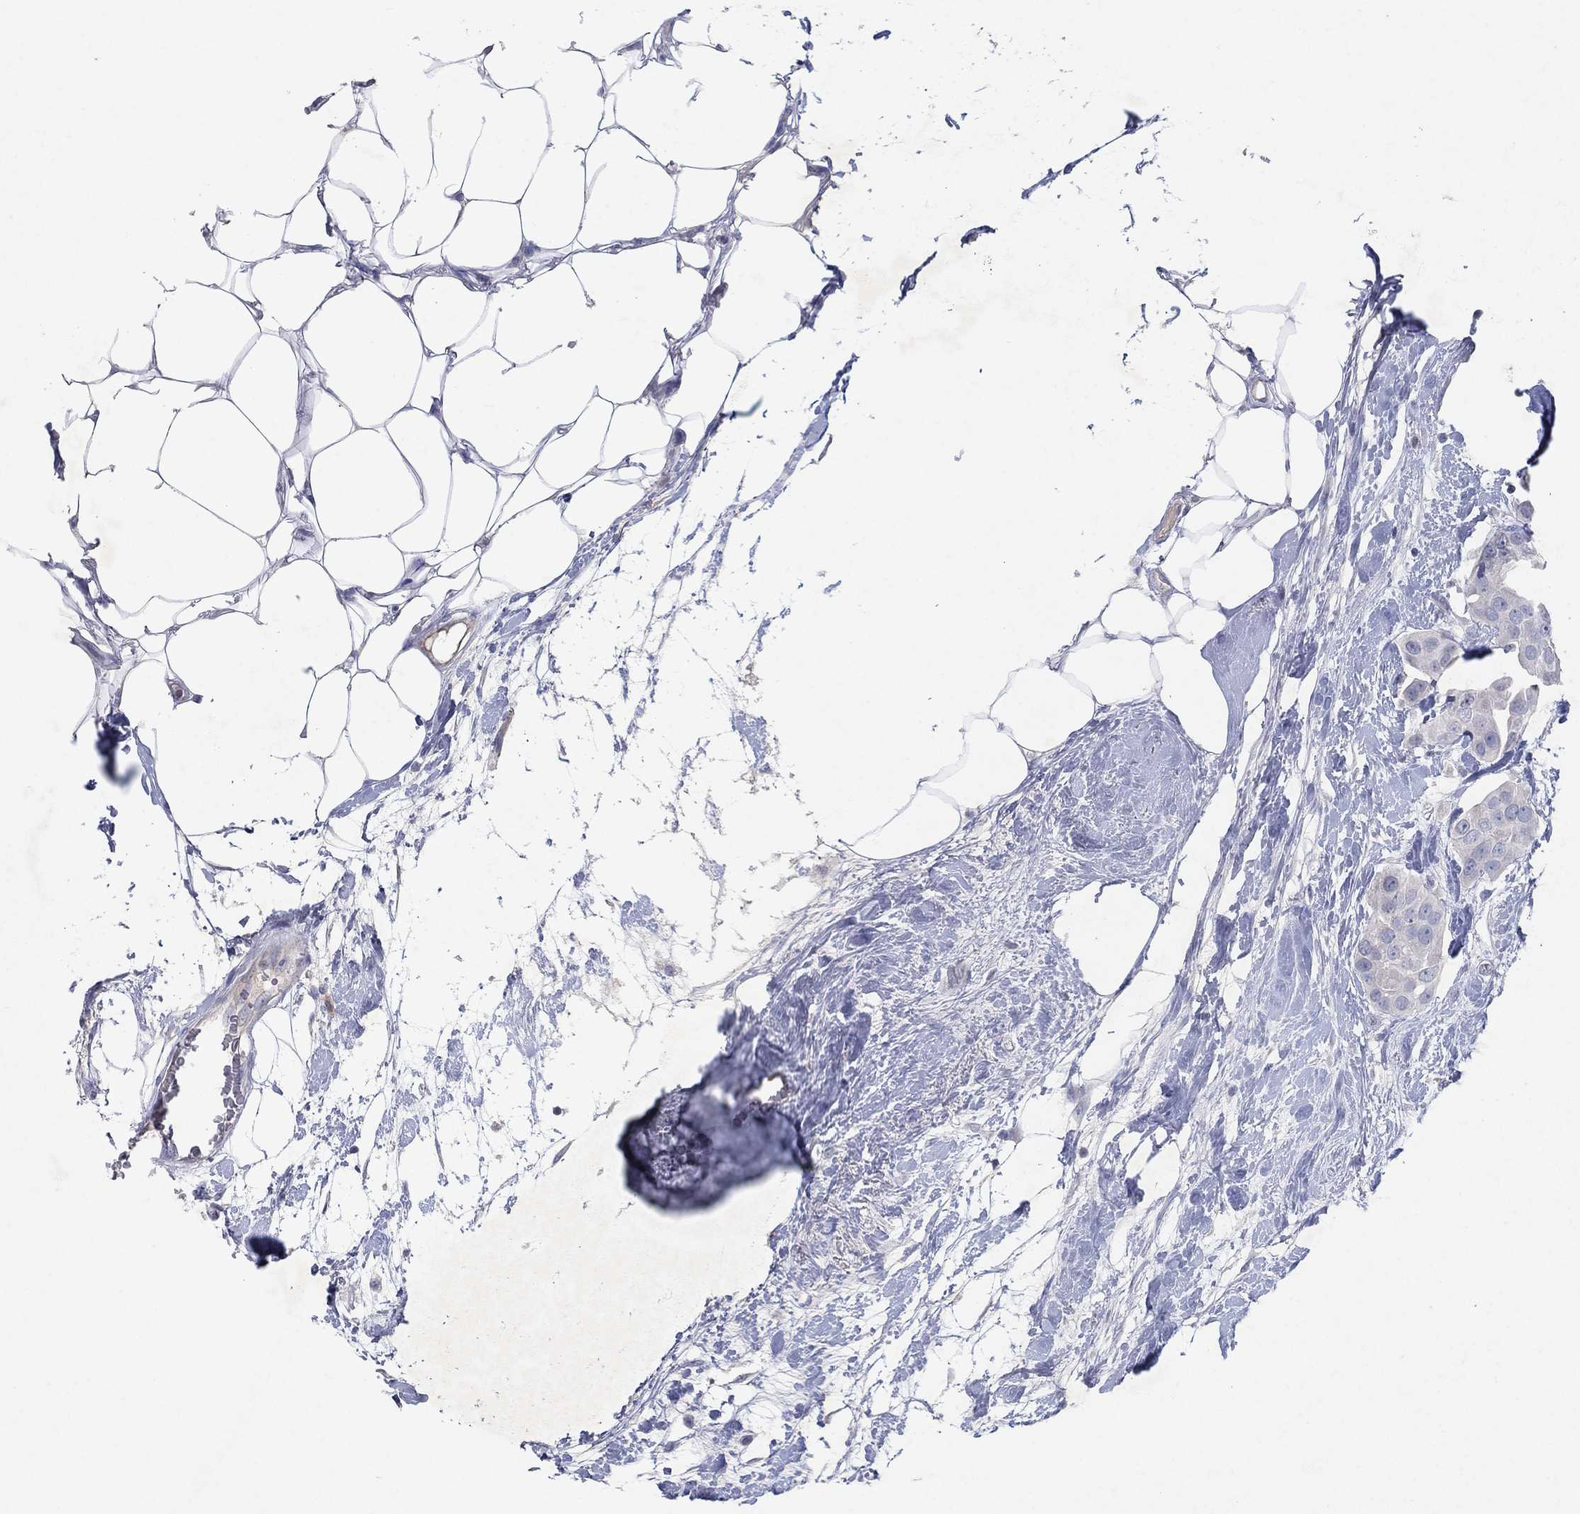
{"staining": {"intensity": "negative", "quantity": "none", "location": "none"}, "tissue": "breast cancer", "cell_type": "Tumor cells", "image_type": "cancer", "snomed": [{"axis": "morphology", "description": "Duct carcinoma"}, {"axis": "topography", "description": "Breast"}], "caption": "DAB (3,3'-diaminobenzidine) immunohistochemical staining of human breast cancer (infiltrating ductal carcinoma) shows no significant expression in tumor cells. (Stains: DAB immunohistochemistry with hematoxylin counter stain, Microscopy: brightfield microscopy at high magnification).", "gene": "KRT40", "patient": {"sex": "female", "age": 45}}